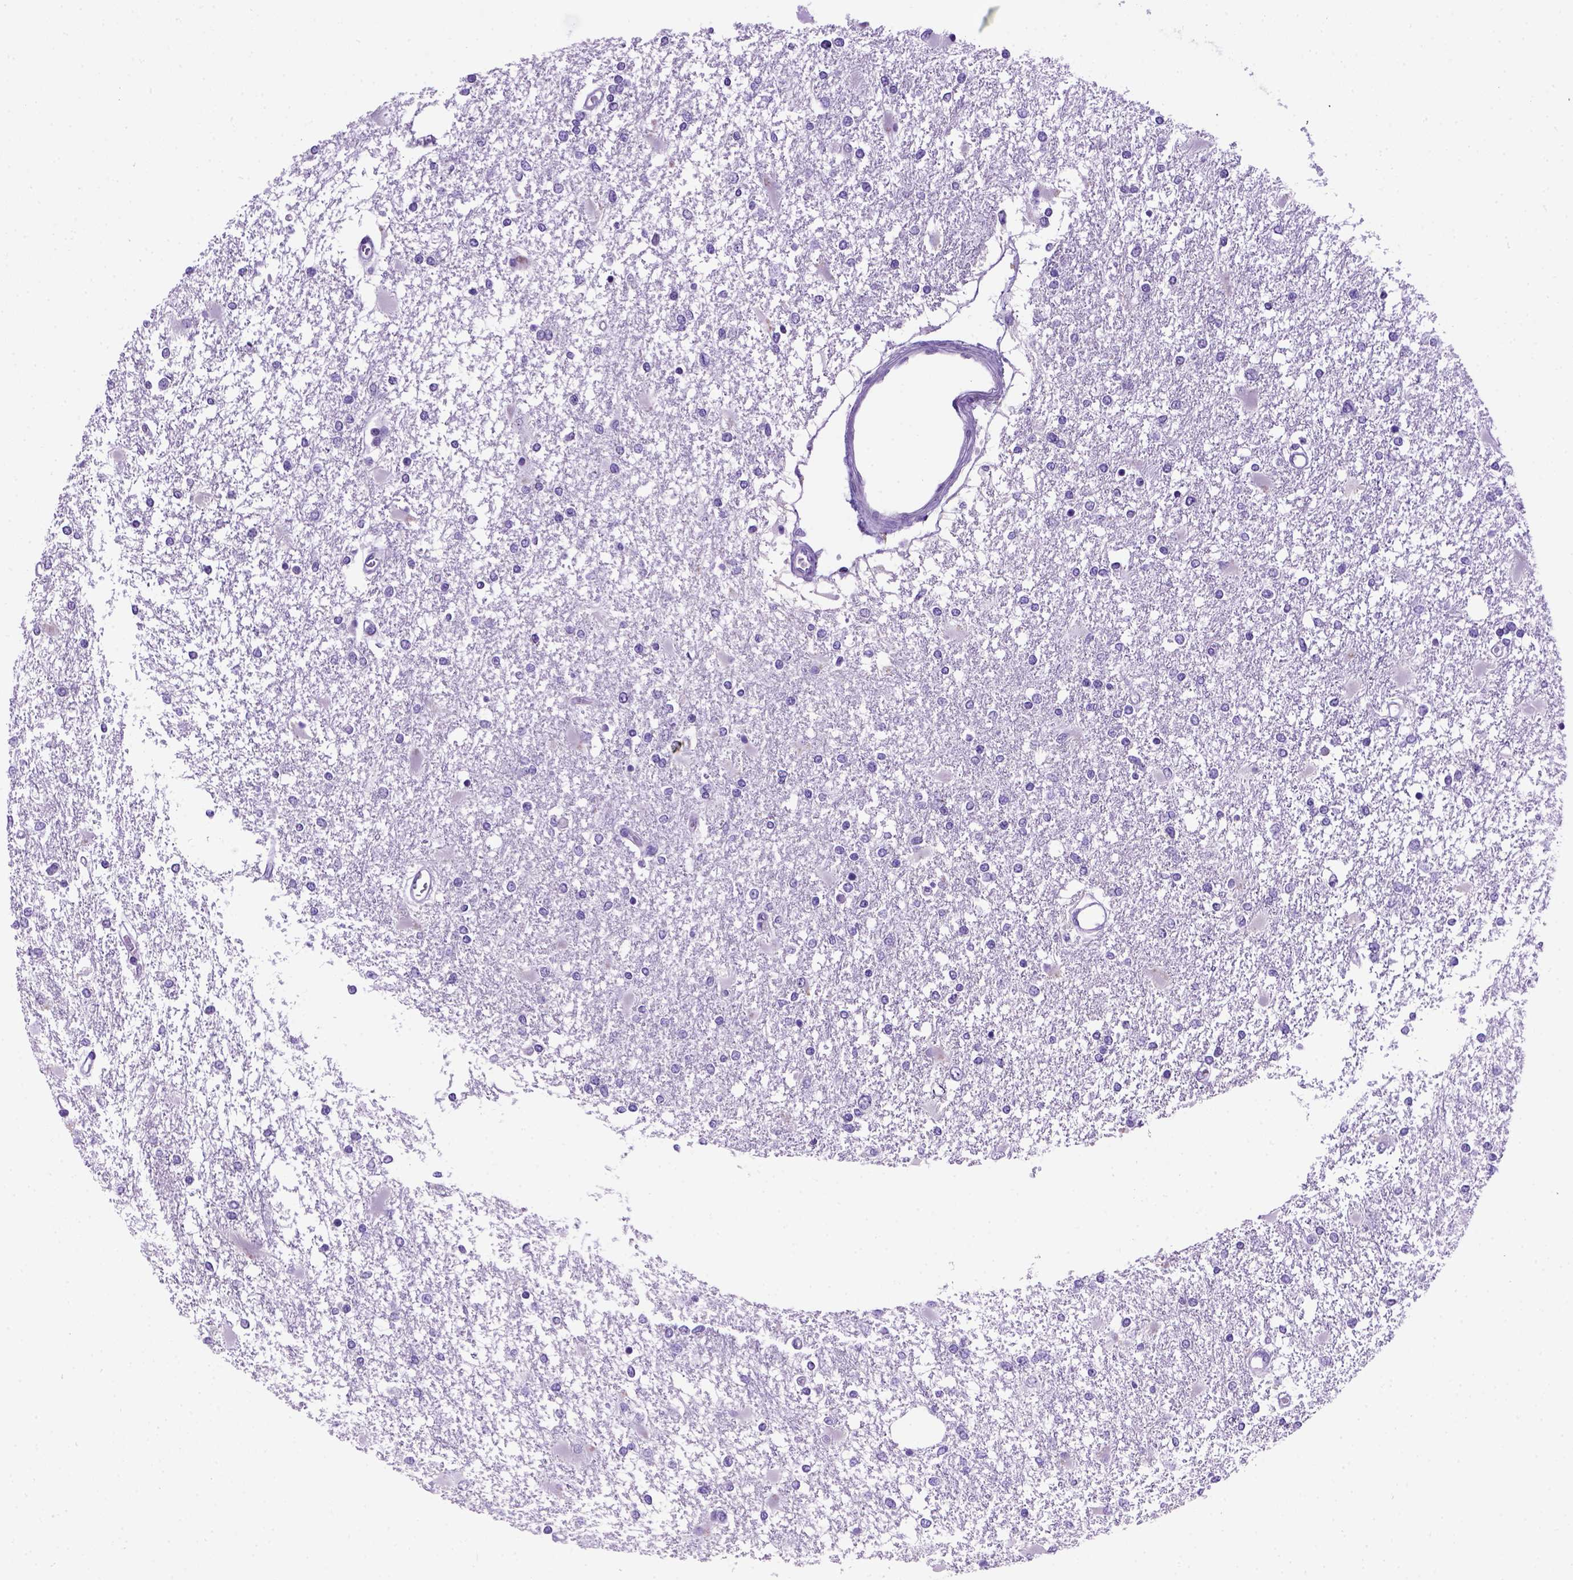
{"staining": {"intensity": "negative", "quantity": "none", "location": "none"}, "tissue": "glioma", "cell_type": "Tumor cells", "image_type": "cancer", "snomed": [{"axis": "morphology", "description": "Glioma, malignant, High grade"}, {"axis": "topography", "description": "Cerebral cortex"}], "caption": "This is an IHC image of human malignant glioma (high-grade). There is no expression in tumor cells.", "gene": "FOXI1", "patient": {"sex": "male", "age": 79}}